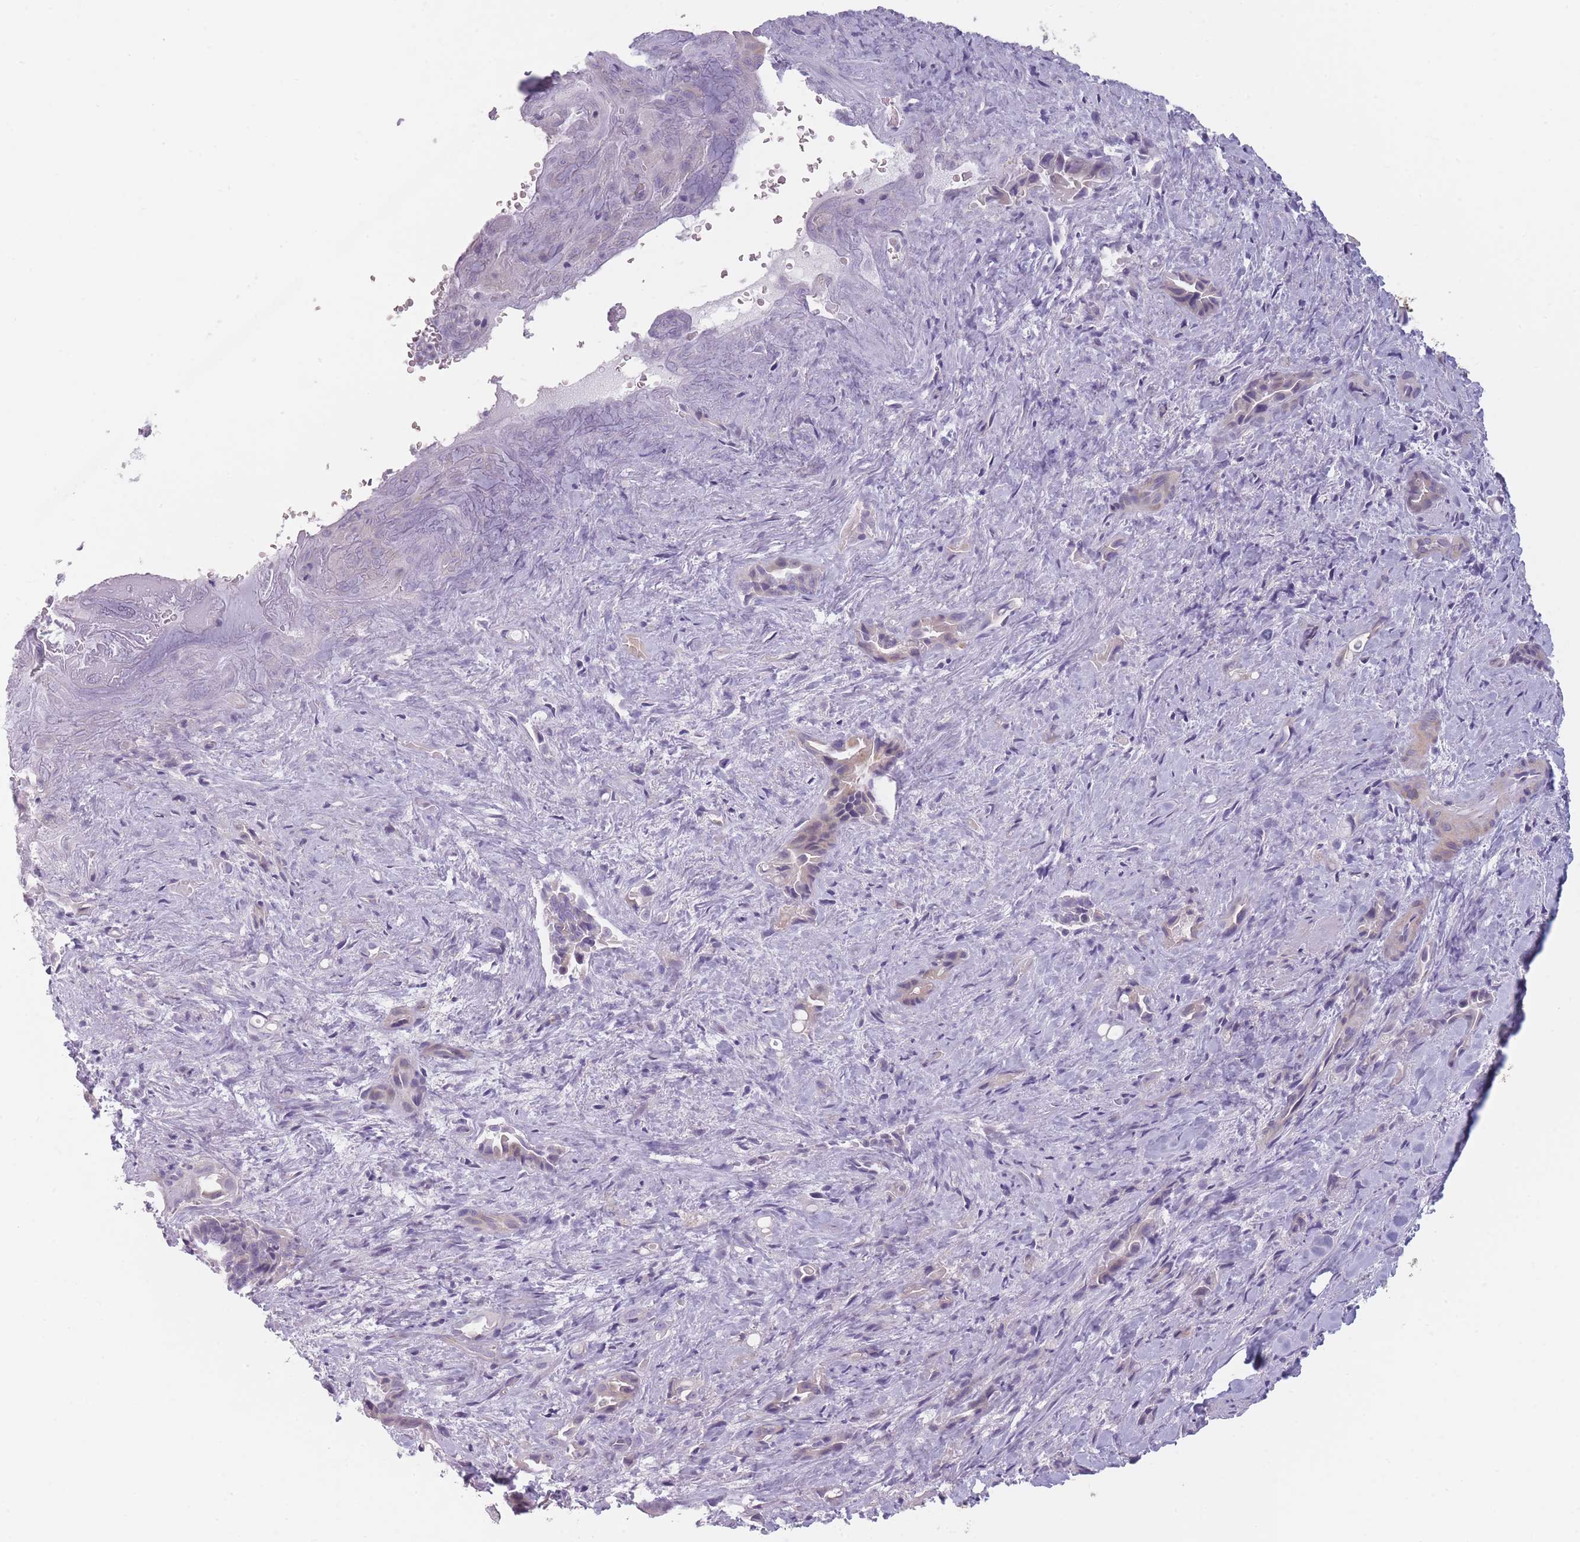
{"staining": {"intensity": "weak", "quantity": "<25%", "location": "cytoplasmic/membranous"}, "tissue": "liver cancer", "cell_type": "Tumor cells", "image_type": "cancer", "snomed": [{"axis": "morphology", "description": "Cholangiocarcinoma"}, {"axis": "topography", "description": "Liver"}], "caption": "Human liver cholangiocarcinoma stained for a protein using immunohistochemistry (IHC) exhibits no staining in tumor cells.", "gene": "GGT1", "patient": {"sex": "female", "age": 68}}